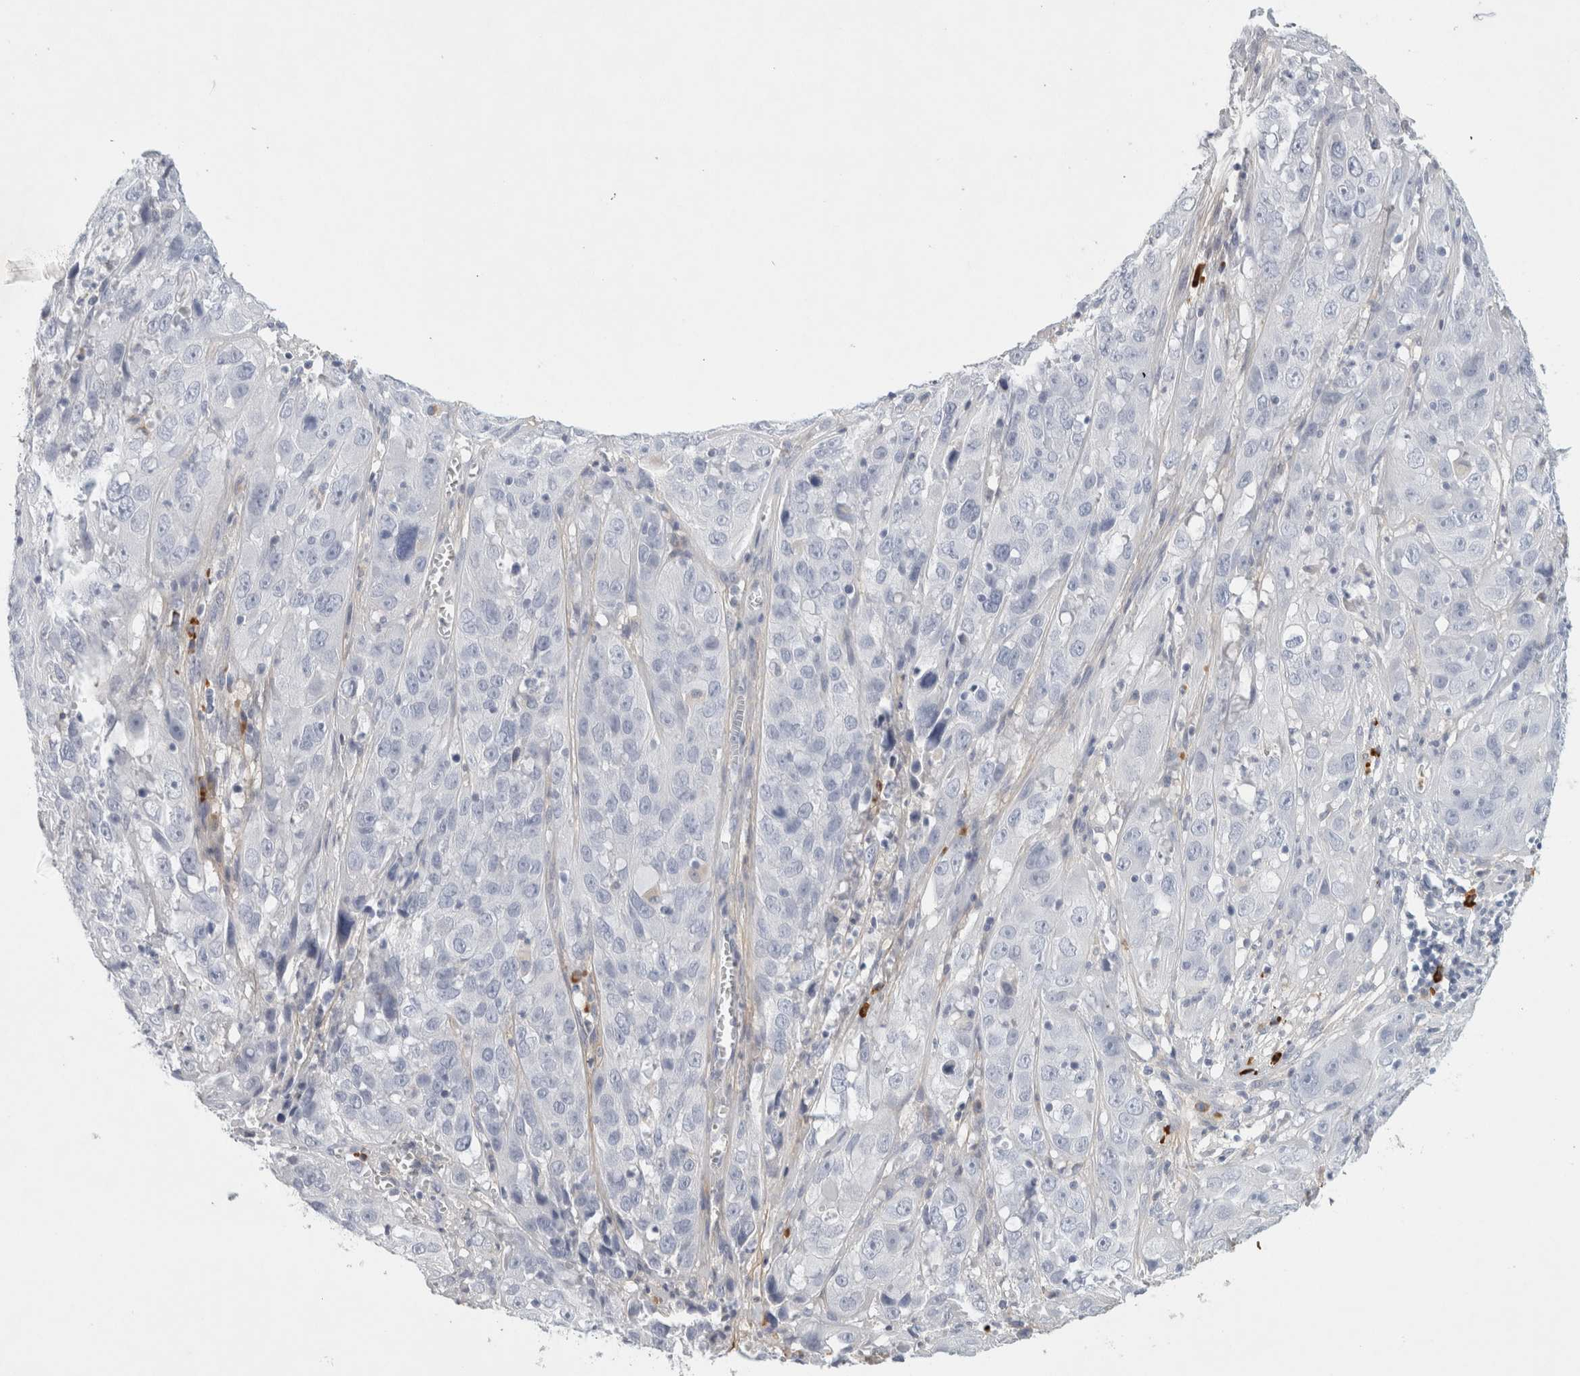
{"staining": {"intensity": "negative", "quantity": "none", "location": "none"}, "tissue": "cervical cancer", "cell_type": "Tumor cells", "image_type": "cancer", "snomed": [{"axis": "morphology", "description": "Squamous cell carcinoma, NOS"}, {"axis": "topography", "description": "Cervix"}], "caption": "Cervical cancer (squamous cell carcinoma) was stained to show a protein in brown. There is no significant positivity in tumor cells.", "gene": "FGL2", "patient": {"sex": "female", "age": 32}}